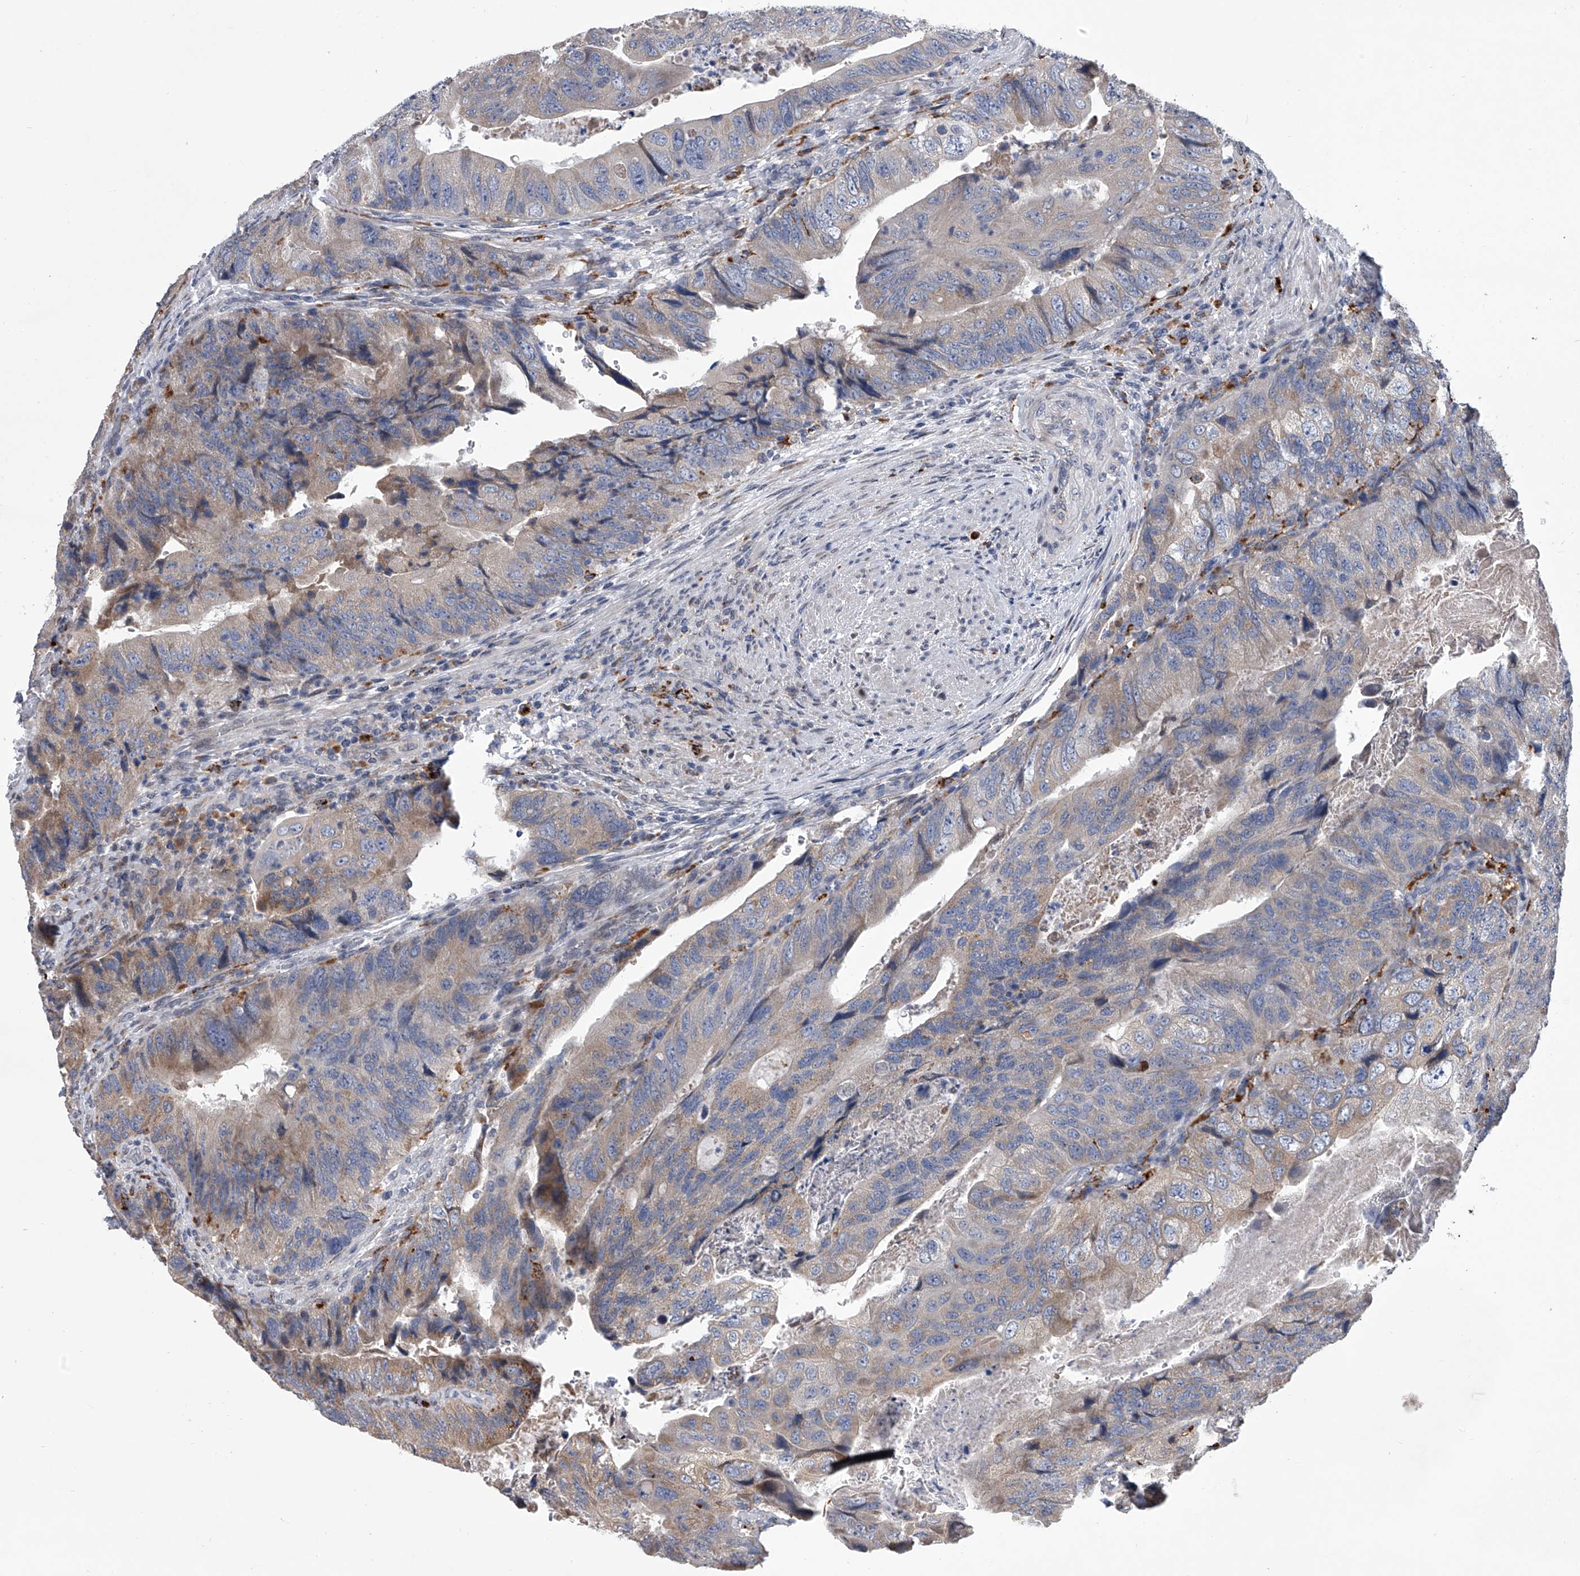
{"staining": {"intensity": "weak", "quantity": "<25%", "location": "cytoplasmic/membranous"}, "tissue": "colorectal cancer", "cell_type": "Tumor cells", "image_type": "cancer", "snomed": [{"axis": "morphology", "description": "Adenocarcinoma, NOS"}, {"axis": "topography", "description": "Rectum"}], "caption": "The micrograph shows no staining of tumor cells in colorectal cancer (adenocarcinoma).", "gene": "TRIM8", "patient": {"sex": "male", "age": 63}}